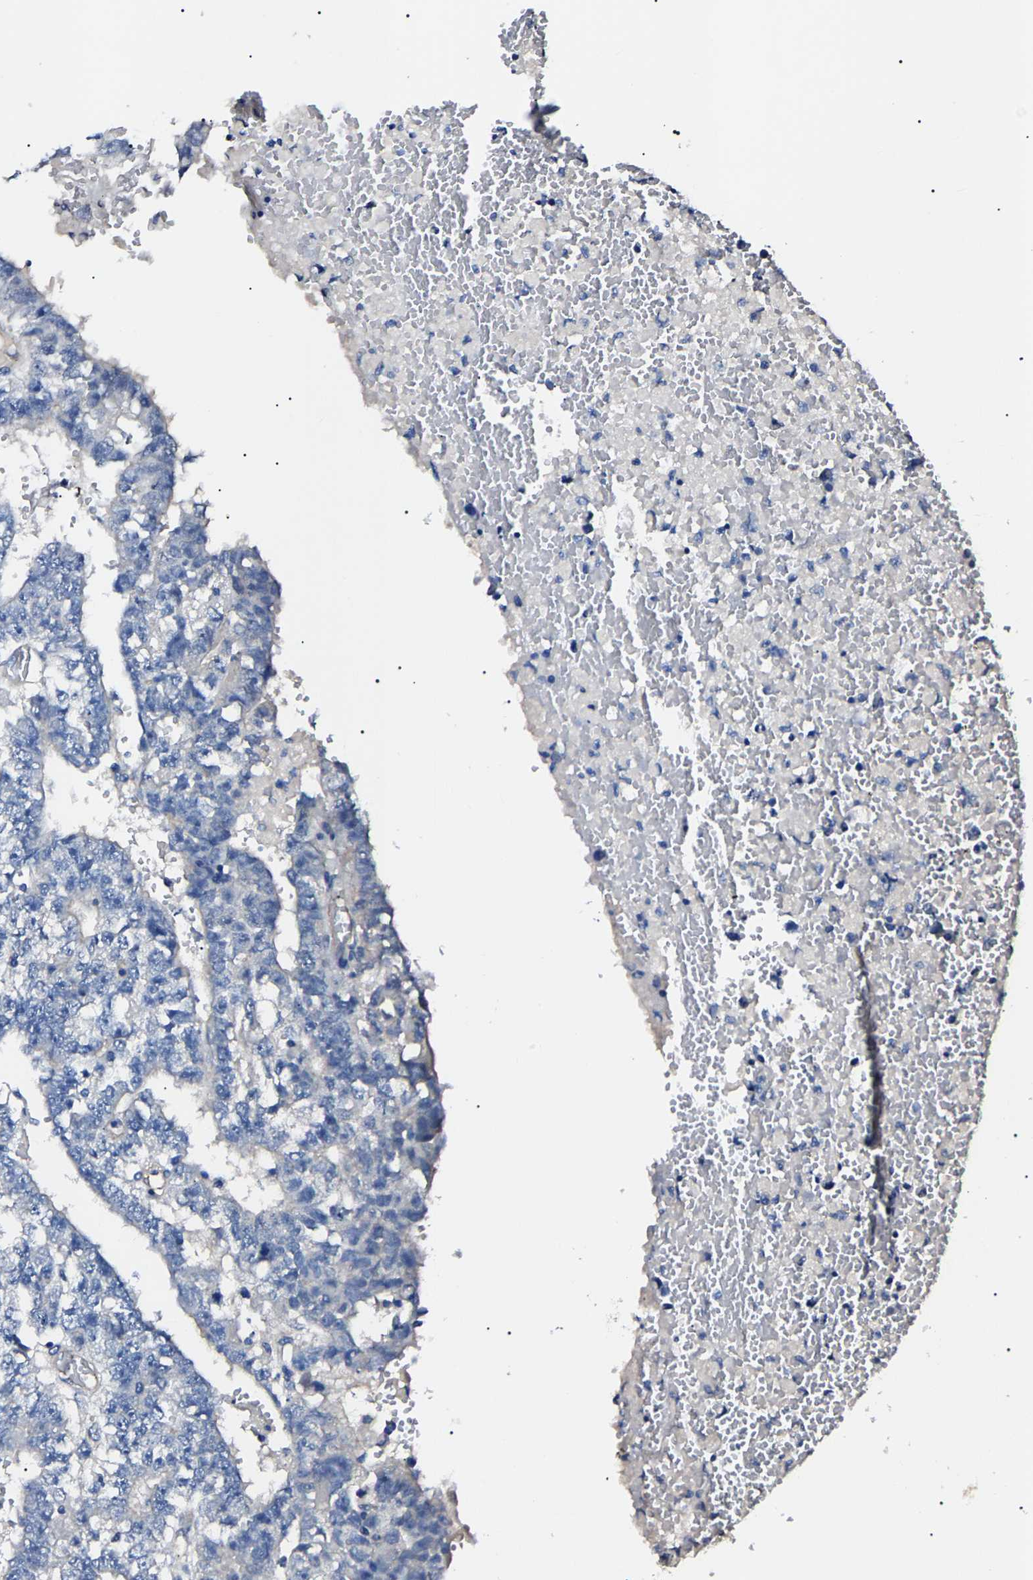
{"staining": {"intensity": "negative", "quantity": "none", "location": "none"}, "tissue": "testis cancer", "cell_type": "Tumor cells", "image_type": "cancer", "snomed": [{"axis": "morphology", "description": "Carcinoma, Embryonal, NOS"}, {"axis": "topography", "description": "Testis"}], "caption": "This is an immunohistochemistry histopathology image of testis cancer. There is no positivity in tumor cells.", "gene": "KLHL42", "patient": {"sex": "male", "age": 25}}